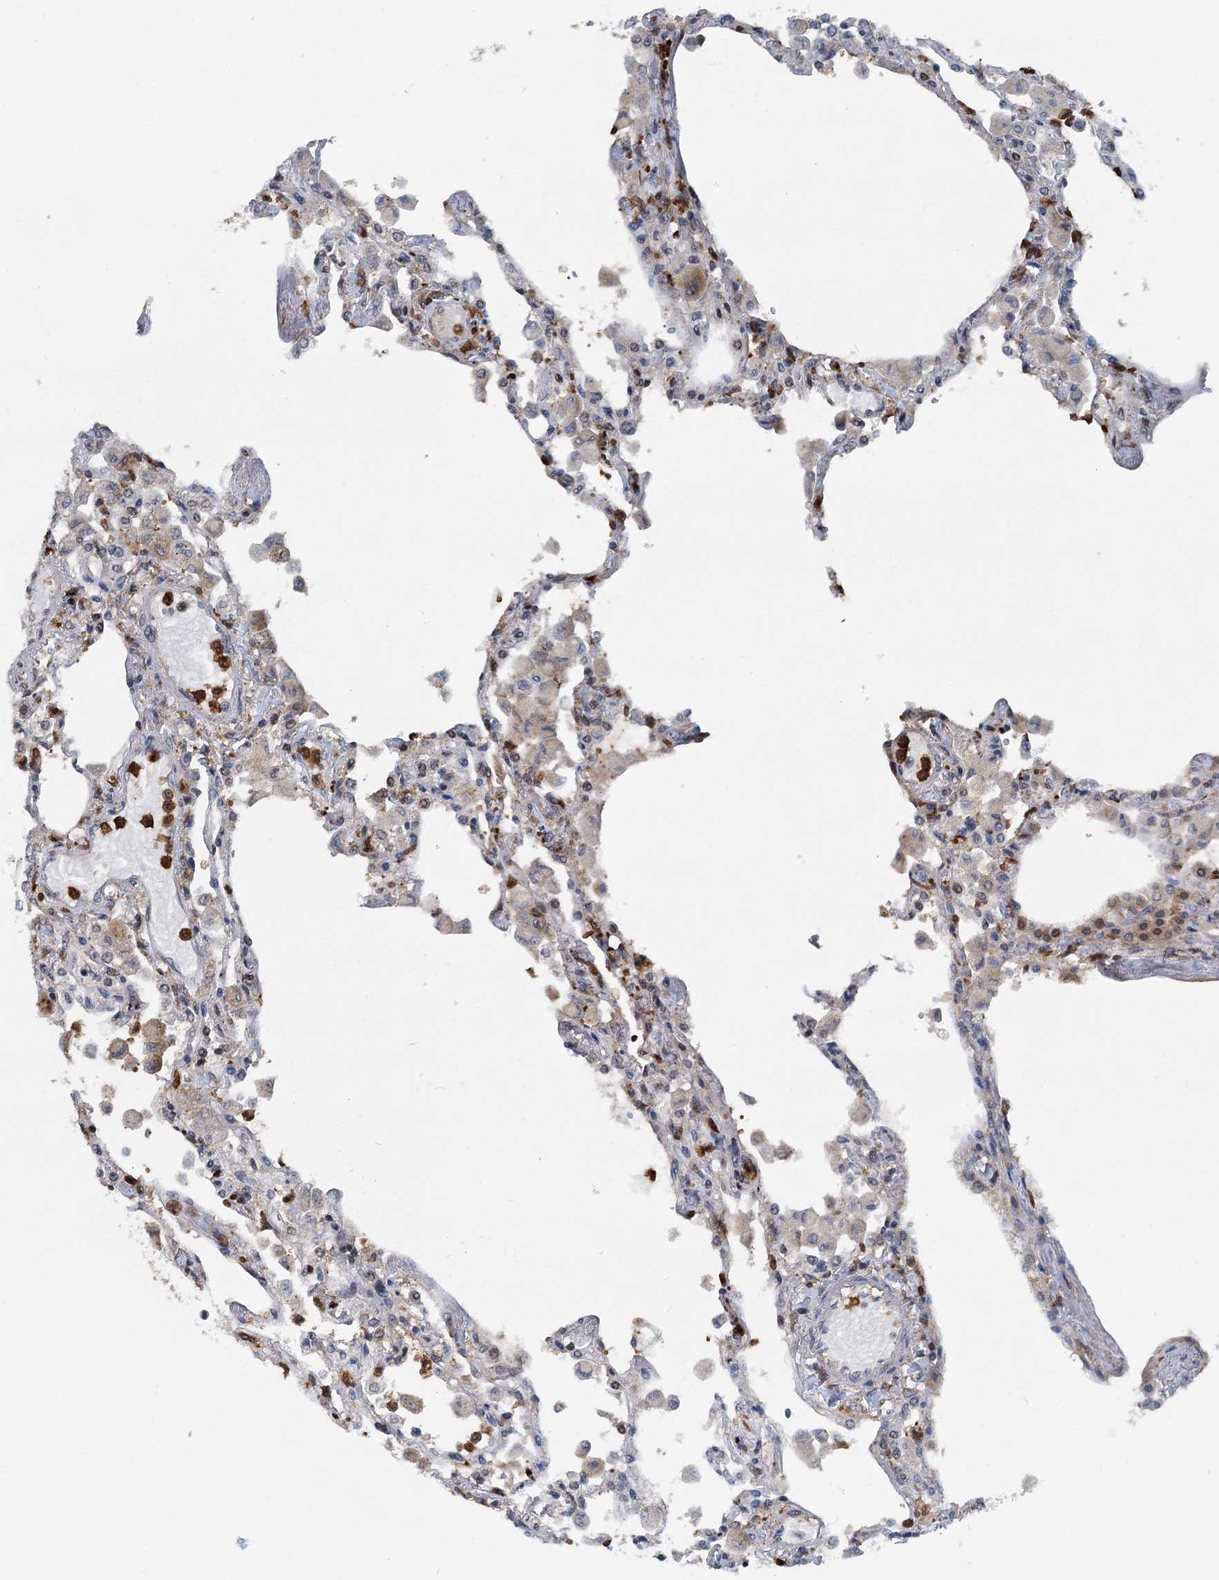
{"staining": {"intensity": "moderate", "quantity": "<25%", "location": "cytoplasmic/membranous"}, "tissue": "lung", "cell_type": "Alveolar cells", "image_type": "normal", "snomed": [{"axis": "morphology", "description": "Normal tissue, NOS"}, {"axis": "topography", "description": "Bronchus"}, {"axis": "topography", "description": "Lung"}], "caption": "Brown immunohistochemical staining in benign lung exhibits moderate cytoplasmic/membranous staining in approximately <25% of alveolar cells.", "gene": "GPI", "patient": {"sex": "female", "age": 49}}